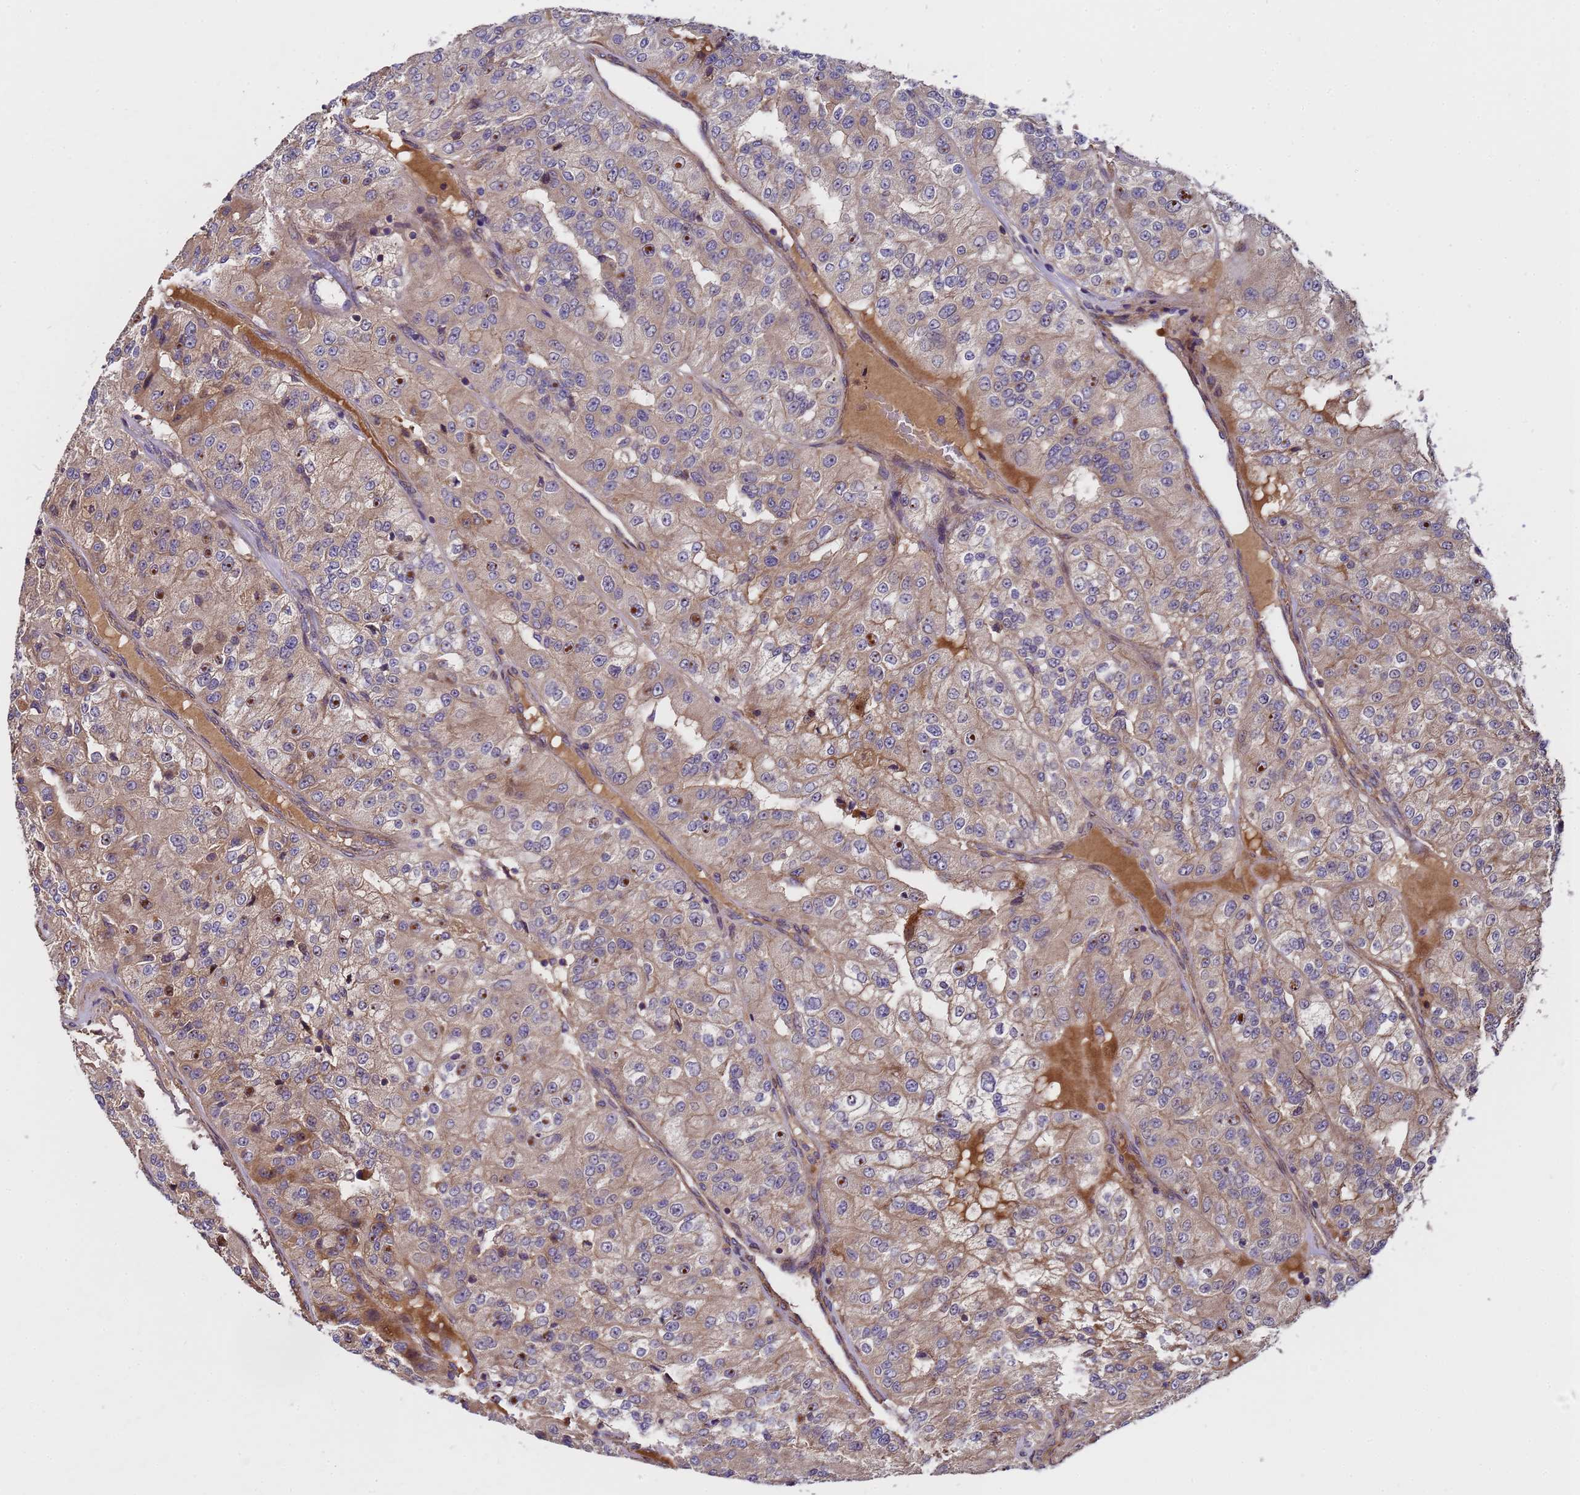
{"staining": {"intensity": "weak", "quantity": "25%-75%", "location": "cytoplasmic/membranous"}, "tissue": "renal cancer", "cell_type": "Tumor cells", "image_type": "cancer", "snomed": [{"axis": "morphology", "description": "Adenocarcinoma, NOS"}, {"axis": "topography", "description": "Kidney"}], "caption": "IHC of human renal adenocarcinoma exhibits low levels of weak cytoplasmic/membranous staining in about 25%-75% of tumor cells. (DAB (3,3'-diaminobenzidine) IHC, brown staining for protein, blue staining for nuclei).", "gene": "GSTCD", "patient": {"sex": "female", "age": 63}}